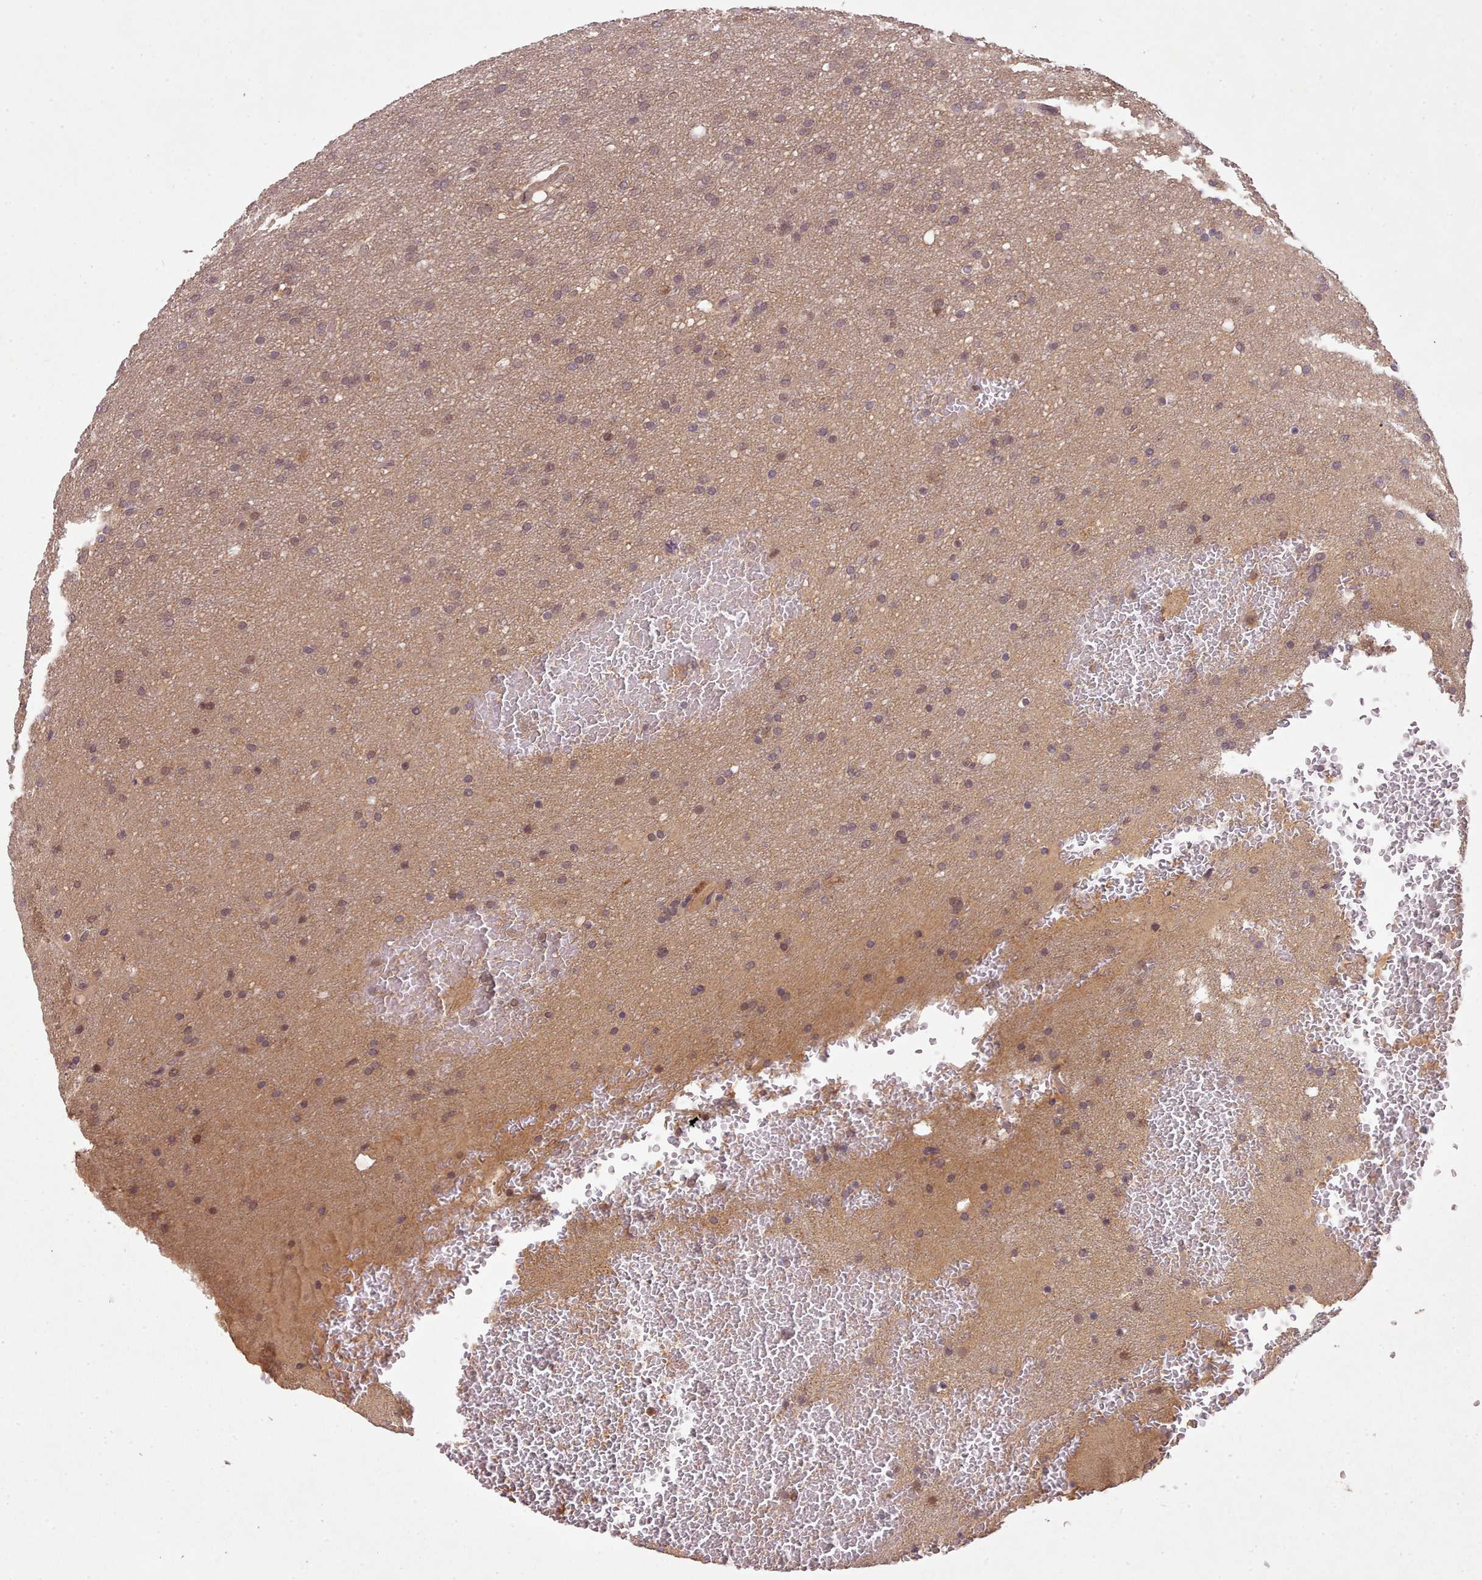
{"staining": {"intensity": "weak", "quantity": "25%-75%", "location": "nuclear"}, "tissue": "glioma", "cell_type": "Tumor cells", "image_type": "cancer", "snomed": [{"axis": "morphology", "description": "Glioma, malignant, High grade"}, {"axis": "topography", "description": "Cerebral cortex"}], "caption": "Protein staining of glioma tissue reveals weak nuclear positivity in approximately 25%-75% of tumor cells. (DAB IHC, brown staining for protein, blue staining for nuclei).", "gene": "CDC6", "patient": {"sex": "female", "age": 36}}